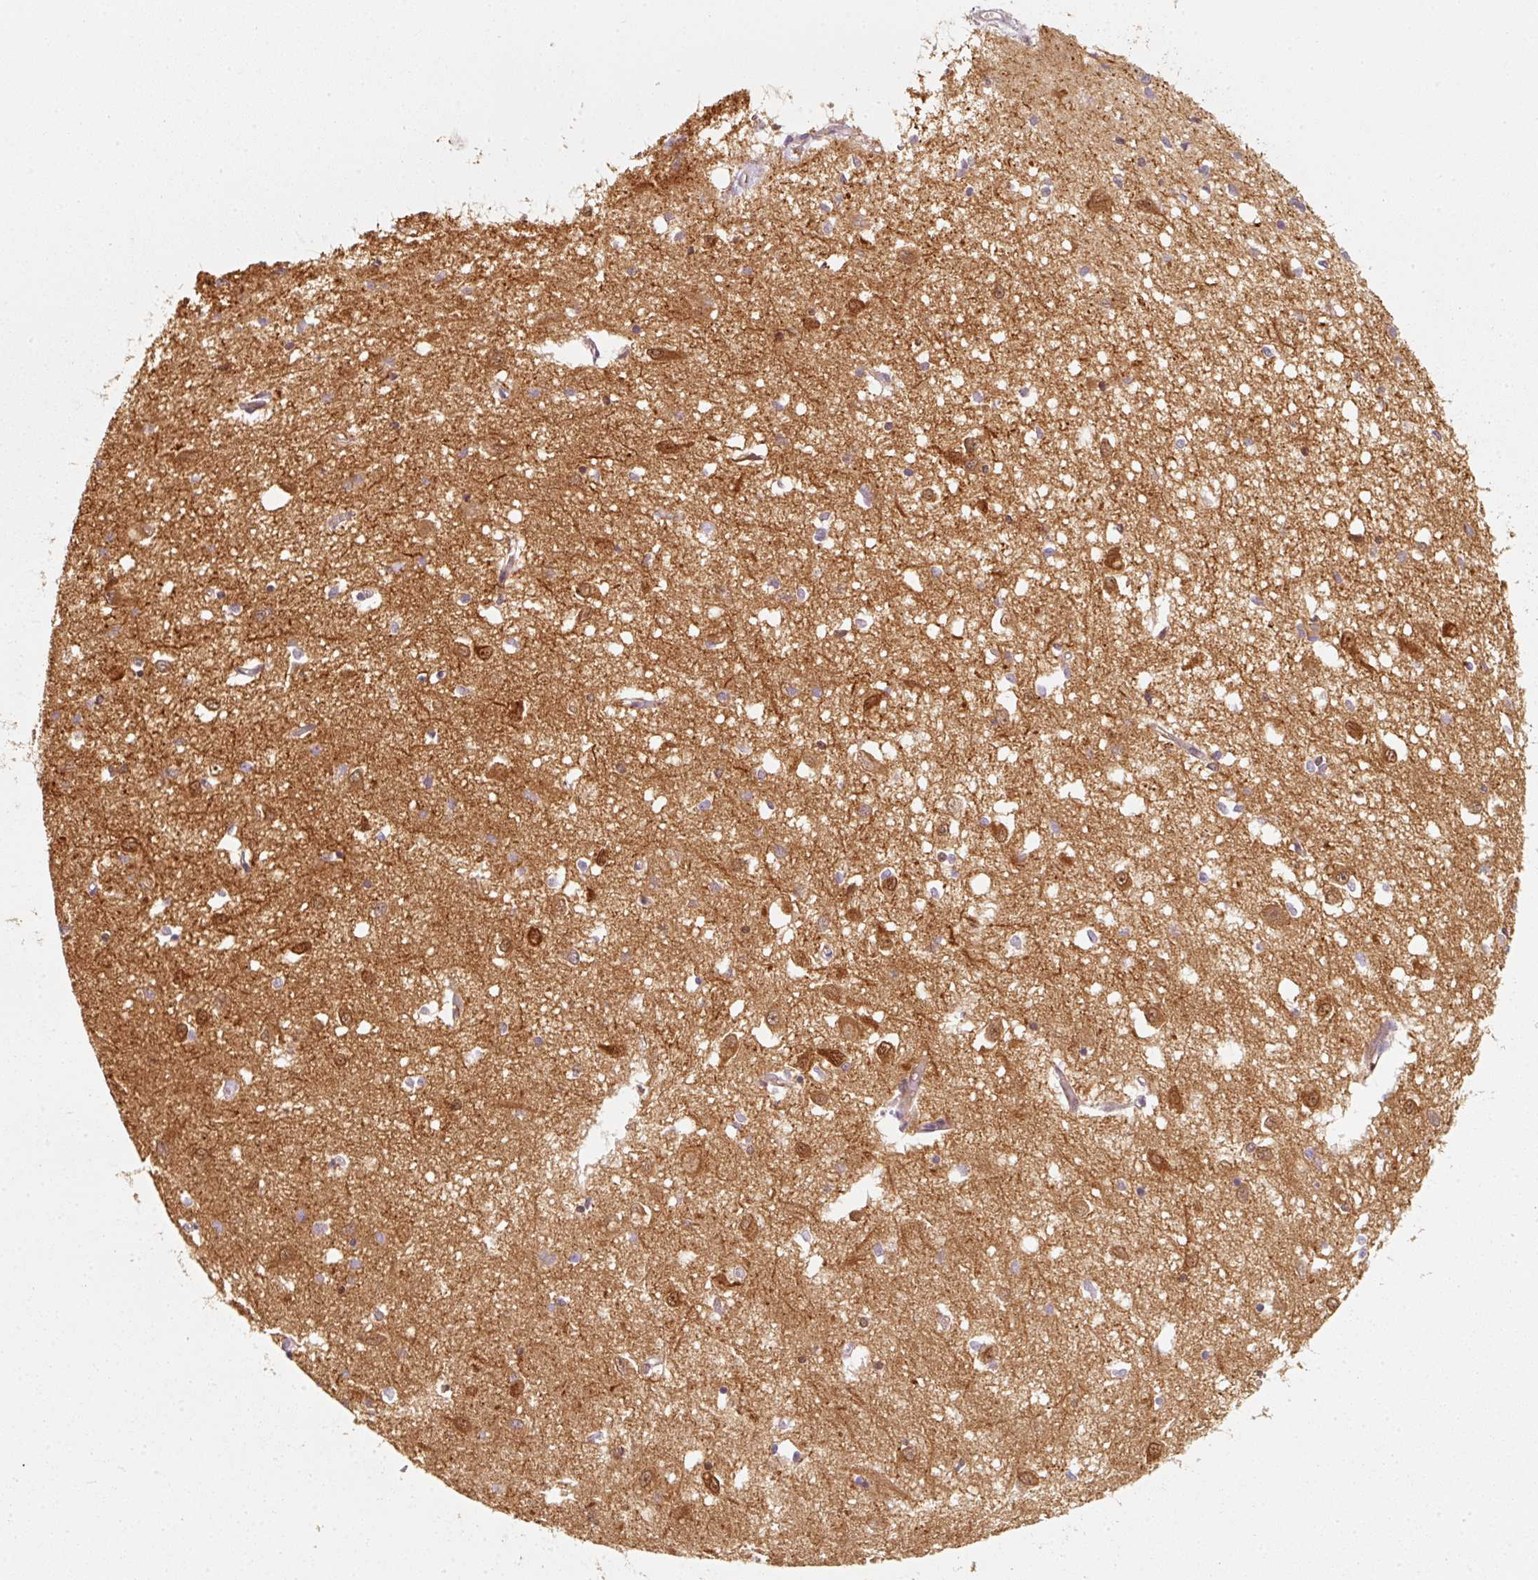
{"staining": {"intensity": "weak", "quantity": "25%-75%", "location": "cytoplasmic/membranous"}, "tissue": "caudate", "cell_type": "Glial cells", "image_type": "normal", "snomed": [{"axis": "morphology", "description": "Normal tissue, NOS"}, {"axis": "topography", "description": "Lateral ventricle wall"}], "caption": "IHC photomicrograph of unremarkable caudate: caudate stained using immunohistochemistry (IHC) exhibits low levels of weak protein expression localized specifically in the cytoplasmic/membranous of glial cells, appearing as a cytoplasmic/membranous brown color.", "gene": "IQGAP2", "patient": {"sex": "male", "age": 70}}